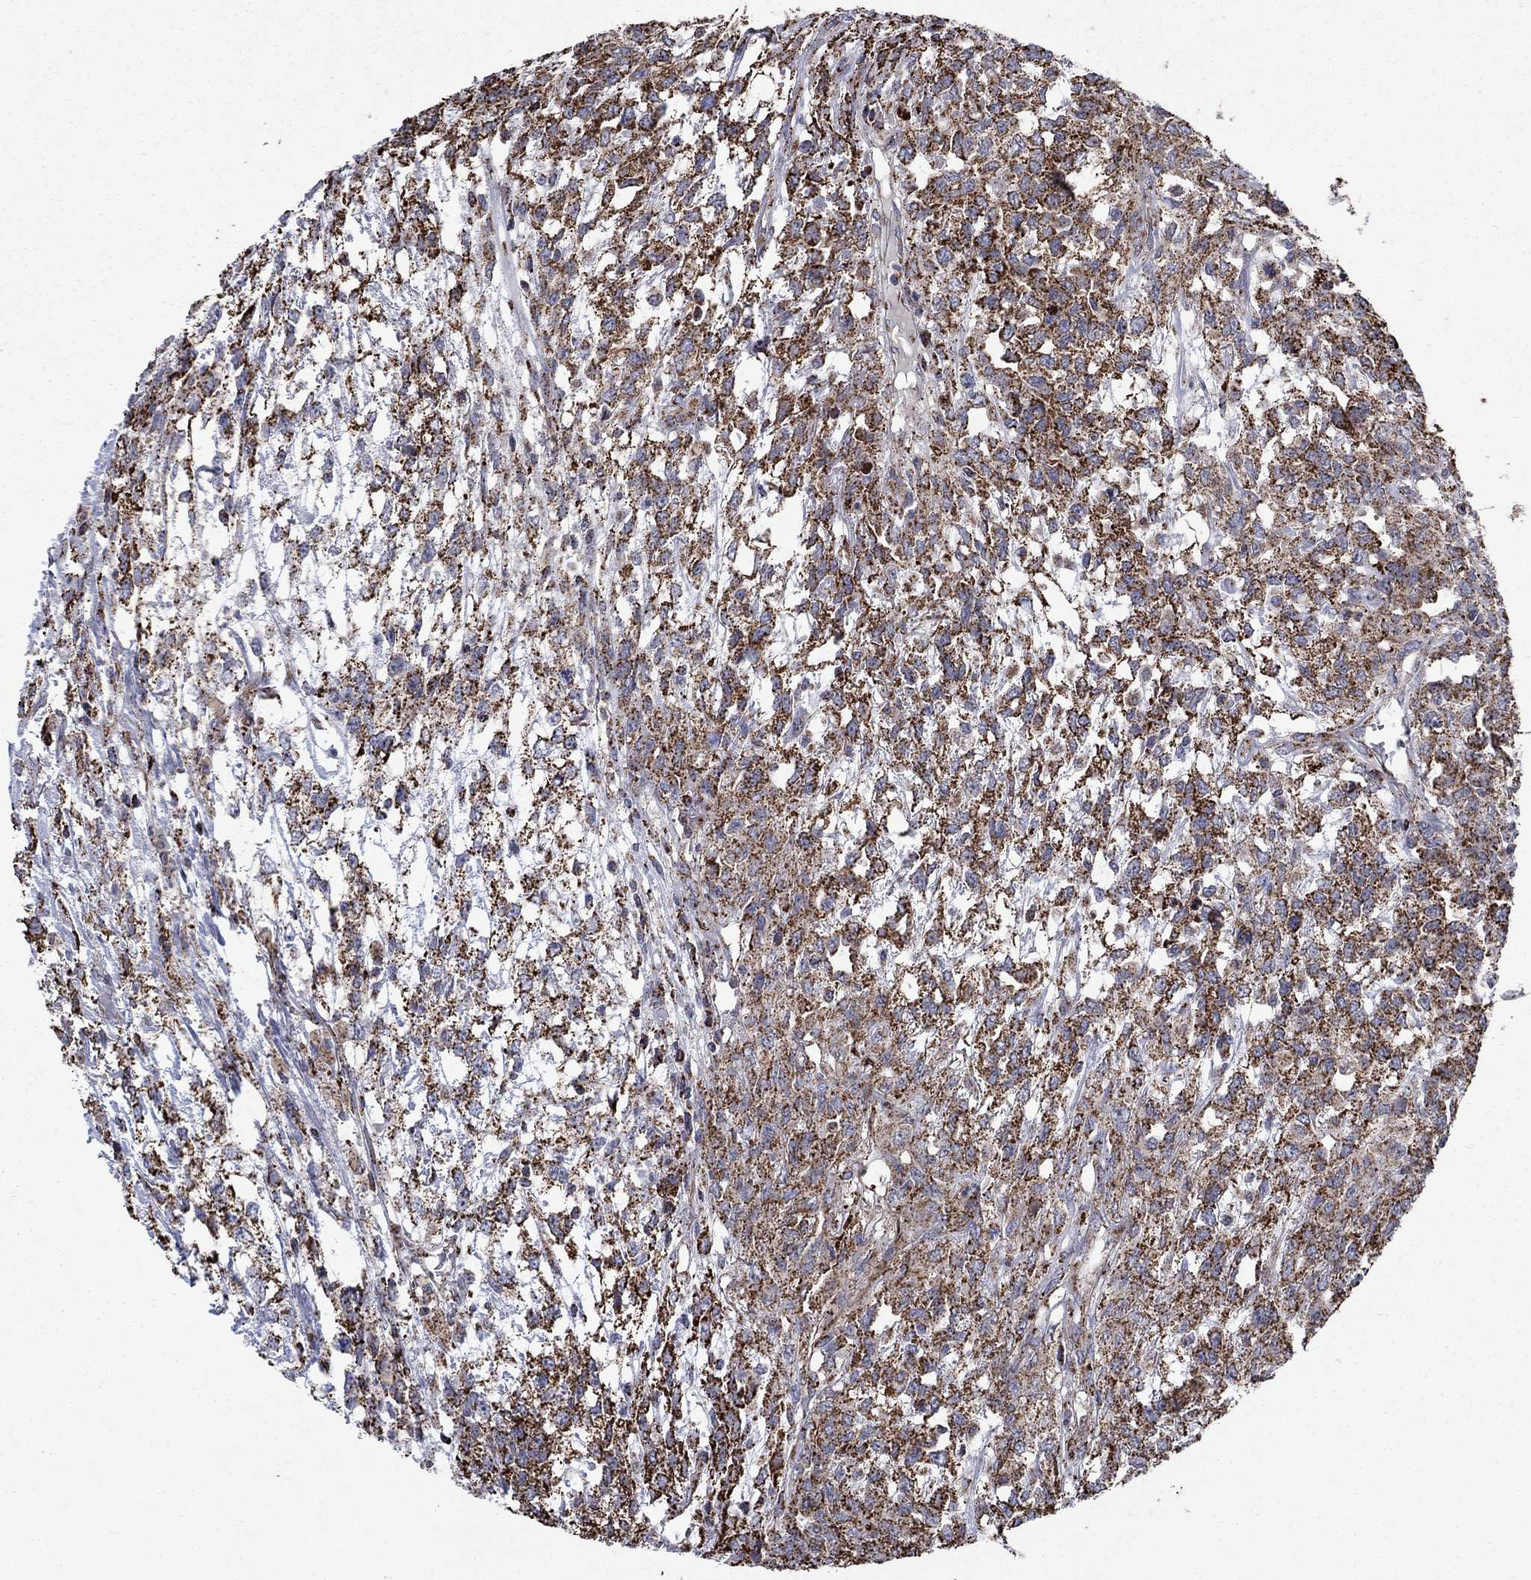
{"staining": {"intensity": "strong", "quantity": ">75%", "location": "cytoplasmic/membranous"}, "tissue": "testis cancer", "cell_type": "Tumor cells", "image_type": "cancer", "snomed": [{"axis": "morphology", "description": "Seminoma, NOS"}, {"axis": "topography", "description": "Testis"}], "caption": "The immunohistochemical stain shows strong cytoplasmic/membranous positivity in tumor cells of seminoma (testis) tissue.", "gene": "MOAP1", "patient": {"sex": "male", "age": 52}}